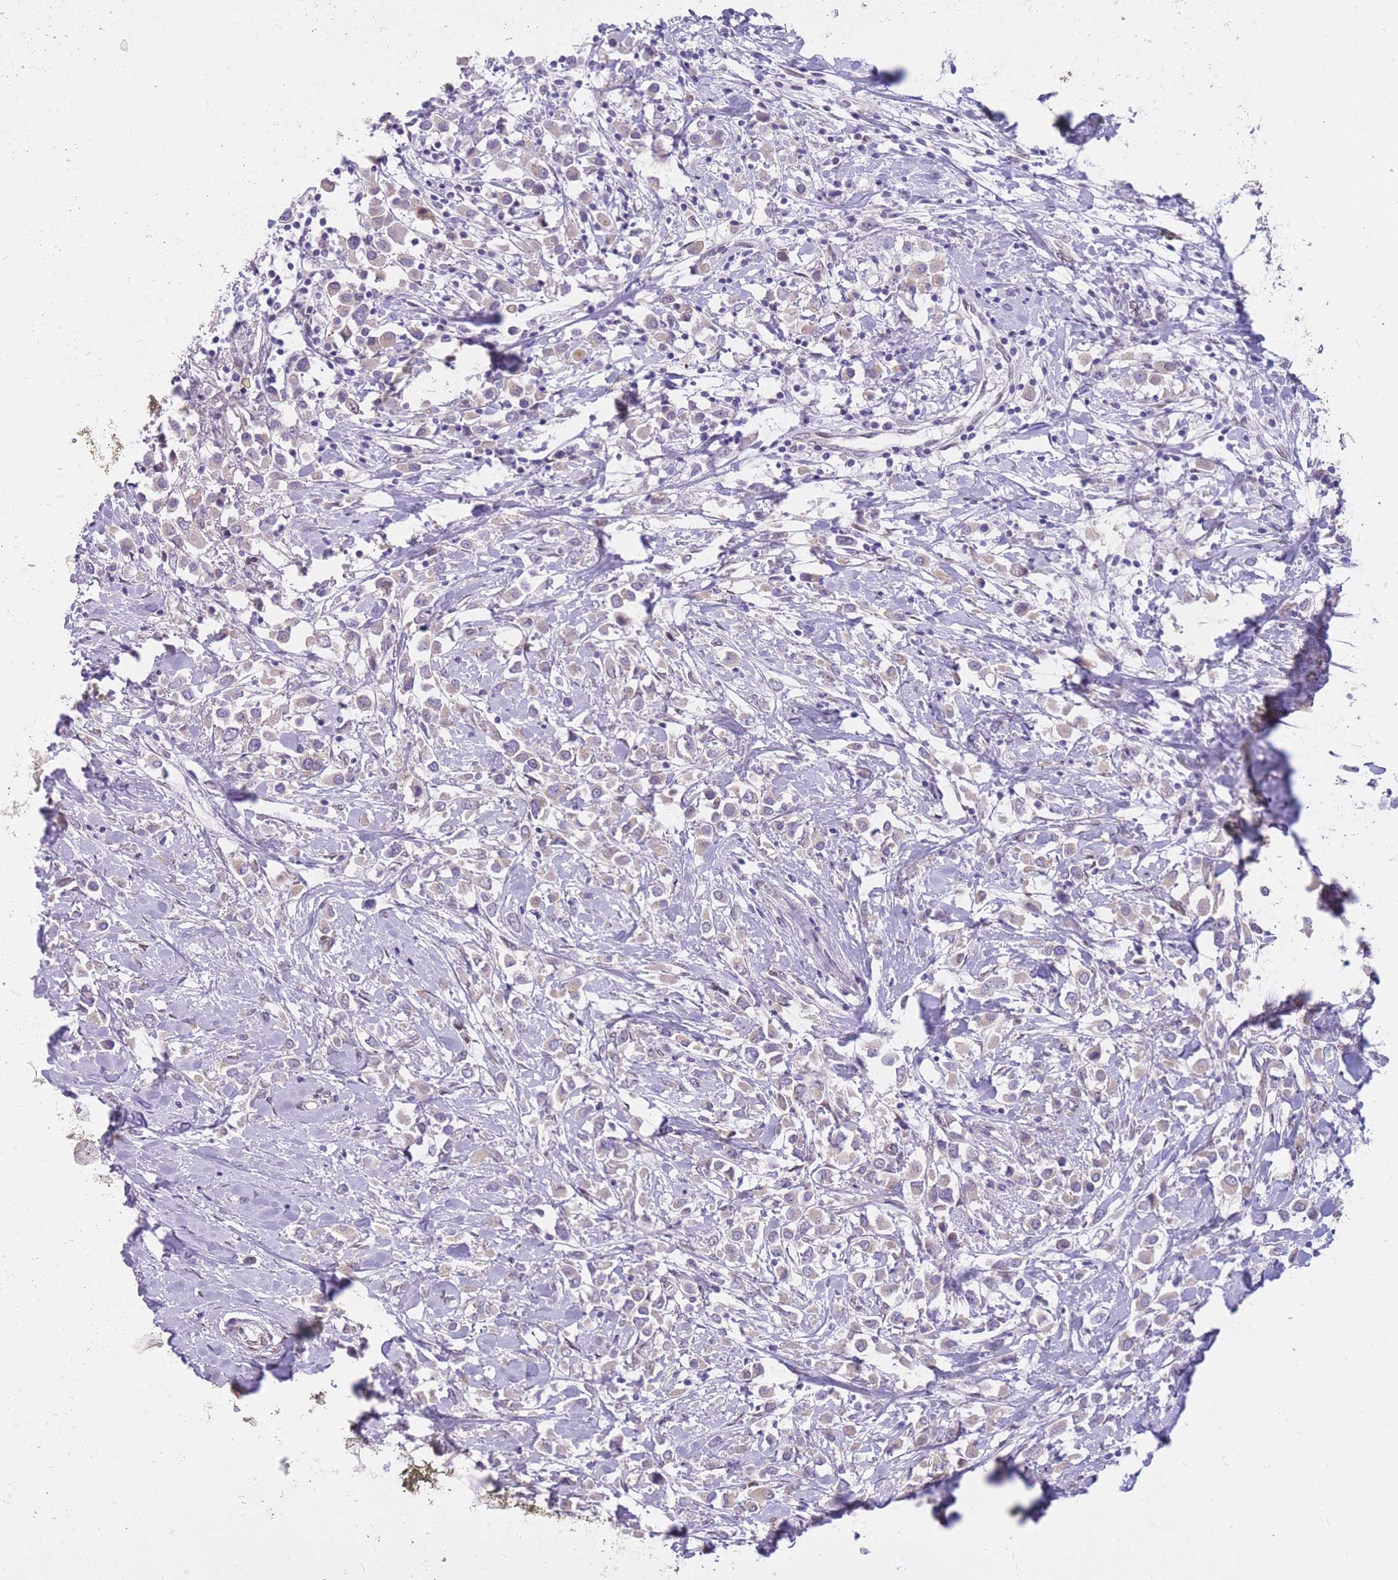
{"staining": {"intensity": "weak", "quantity": "25%-75%", "location": "cytoplasmic/membranous"}, "tissue": "breast cancer", "cell_type": "Tumor cells", "image_type": "cancer", "snomed": [{"axis": "morphology", "description": "Duct carcinoma"}, {"axis": "topography", "description": "Breast"}], "caption": "Breast cancer tissue demonstrates weak cytoplasmic/membranous staining in about 25%-75% of tumor cells, visualized by immunohistochemistry.", "gene": "HOOK2", "patient": {"sex": "female", "age": 61}}